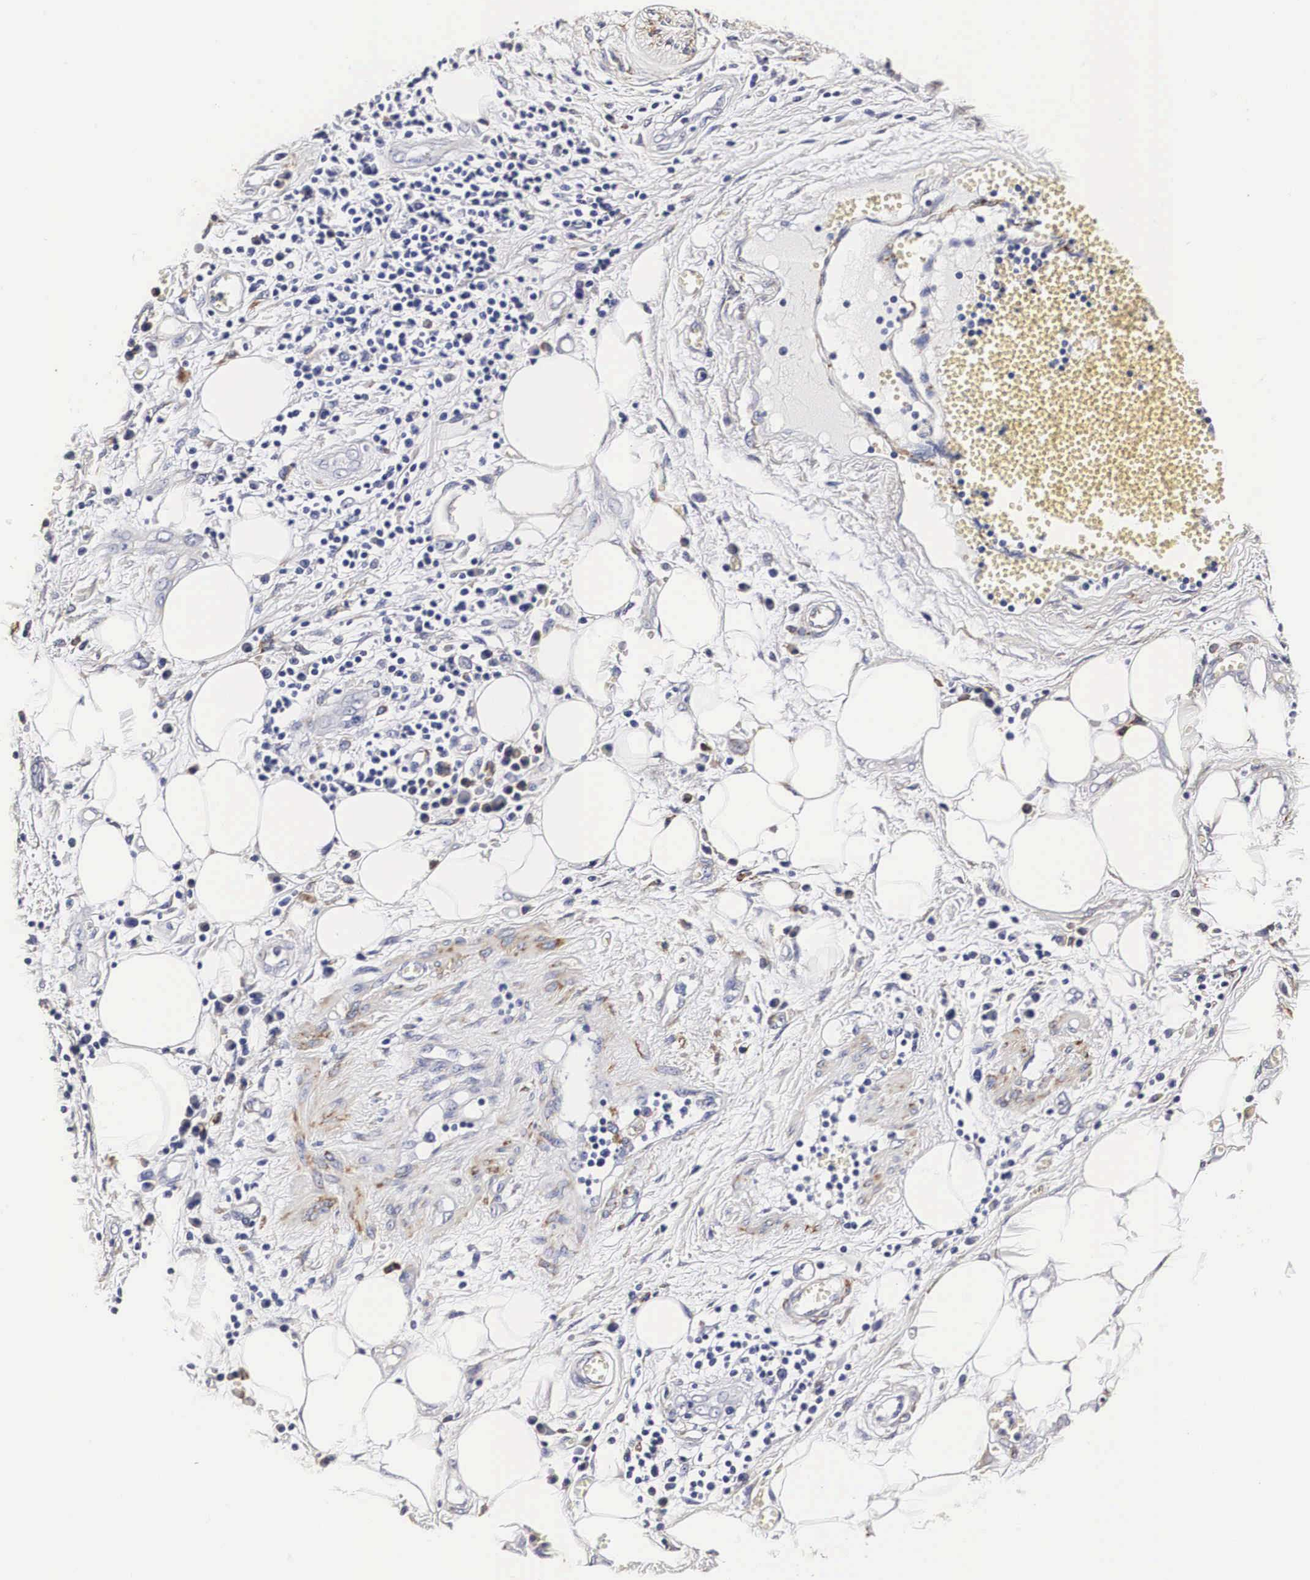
{"staining": {"intensity": "weak", "quantity": "25%-75%", "location": "cytoplasmic/membranous"}, "tissue": "pancreatic cancer", "cell_type": "Tumor cells", "image_type": "cancer", "snomed": [{"axis": "morphology", "description": "Adenocarcinoma, NOS"}, {"axis": "topography", "description": "Pancreas"}], "caption": "DAB (3,3'-diaminobenzidine) immunohistochemical staining of human pancreatic adenocarcinoma exhibits weak cytoplasmic/membranous protein staining in about 25%-75% of tumor cells. Nuclei are stained in blue.", "gene": "CKAP4", "patient": {"sex": "female", "age": 70}}